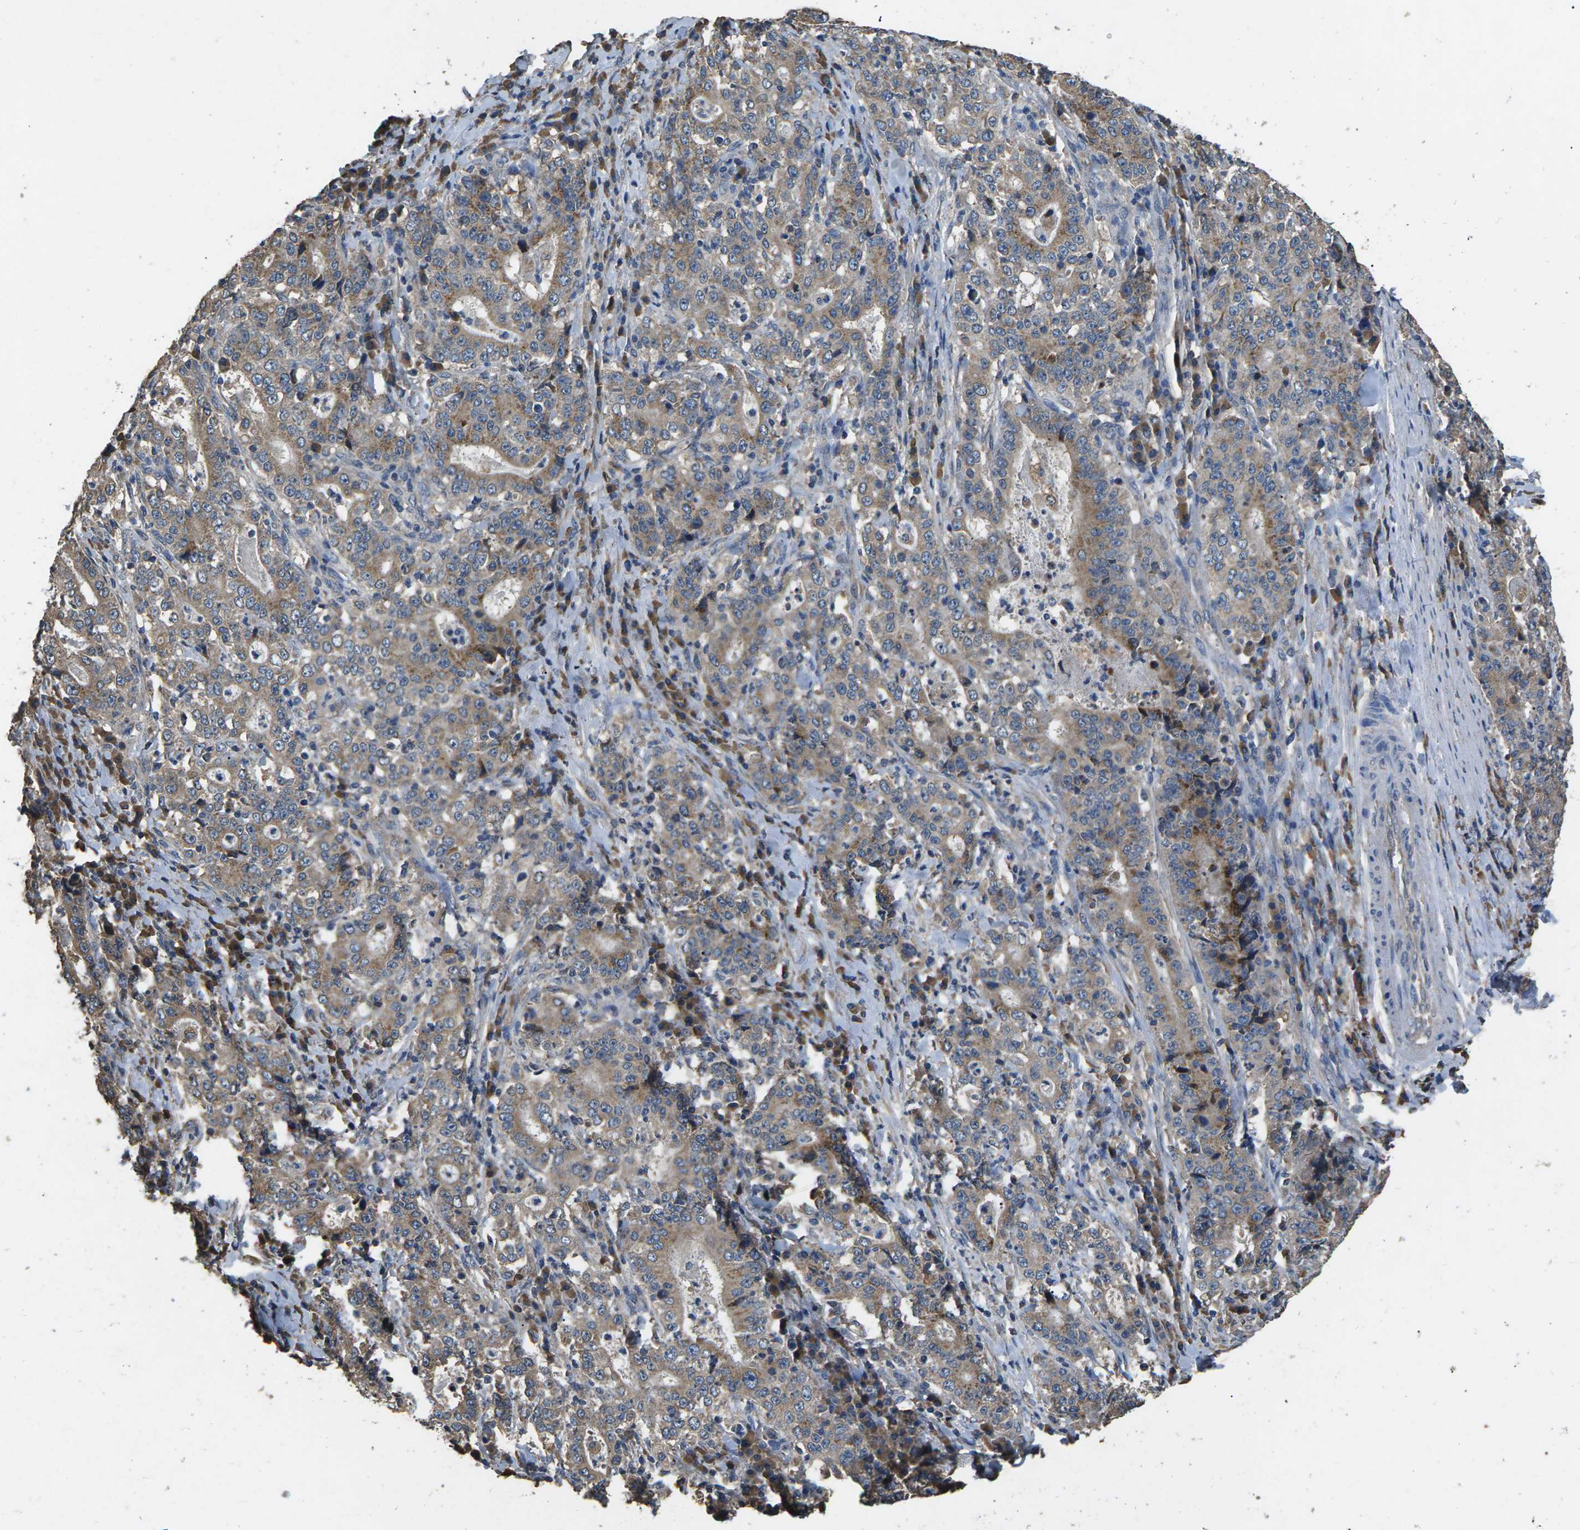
{"staining": {"intensity": "weak", "quantity": "25%-75%", "location": "cytoplasmic/membranous"}, "tissue": "stomach cancer", "cell_type": "Tumor cells", "image_type": "cancer", "snomed": [{"axis": "morphology", "description": "Normal tissue, NOS"}, {"axis": "morphology", "description": "Adenocarcinoma, NOS"}, {"axis": "topography", "description": "Stomach, upper"}, {"axis": "topography", "description": "Stomach"}], "caption": "High-magnification brightfield microscopy of stomach cancer (adenocarcinoma) stained with DAB (brown) and counterstained with hematoxylin (blue). tumor cells exhibit weak cytoplasmic/membranous expression is seen in approximately25%-75% of cells.", "gene": "B4GAT1", "patient": {"sex": "male", "age": 59}}